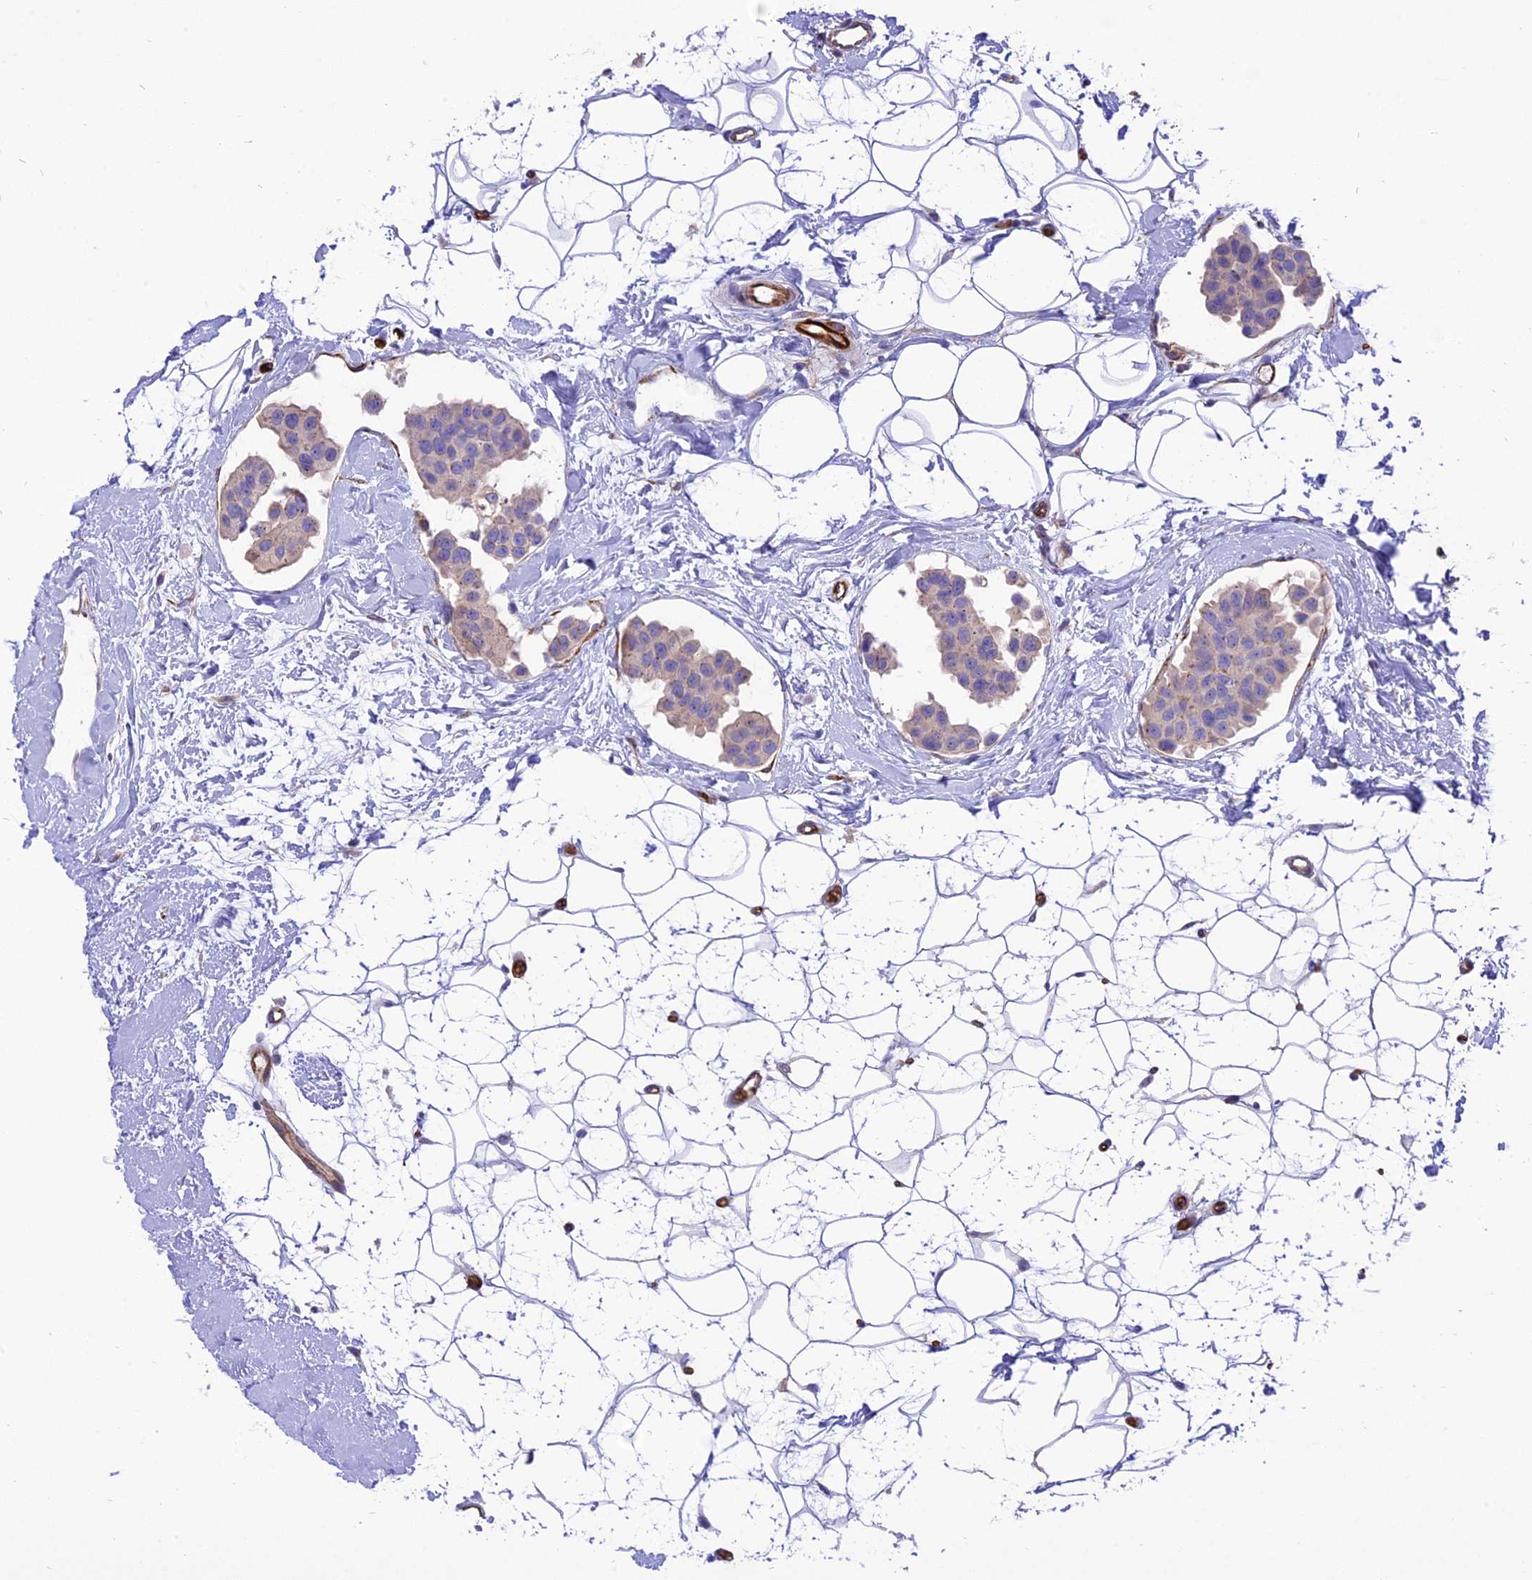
{"staining": {"intensity": "negative", "quantity": "none", "location": "none"}, "tissue": "breast cancer", "cell_type": "Tumor cells", "image_type": "cancer", "snomed": [{"axis": "morphology", "description": "Normal tissue, NOS"}, {"axis": "morphology", "description": "Duct carcinoma"}, {"axis": "topography", "description": "Breast"}], "caption": "A high-resolution photomicrograph shows immunohistochemistry staining of intraductal carcinoma (breast), which reveals no significant positivity in tumor cells.", "gene": "TTC4", "patient": {"sex": "female", "age": 39}}